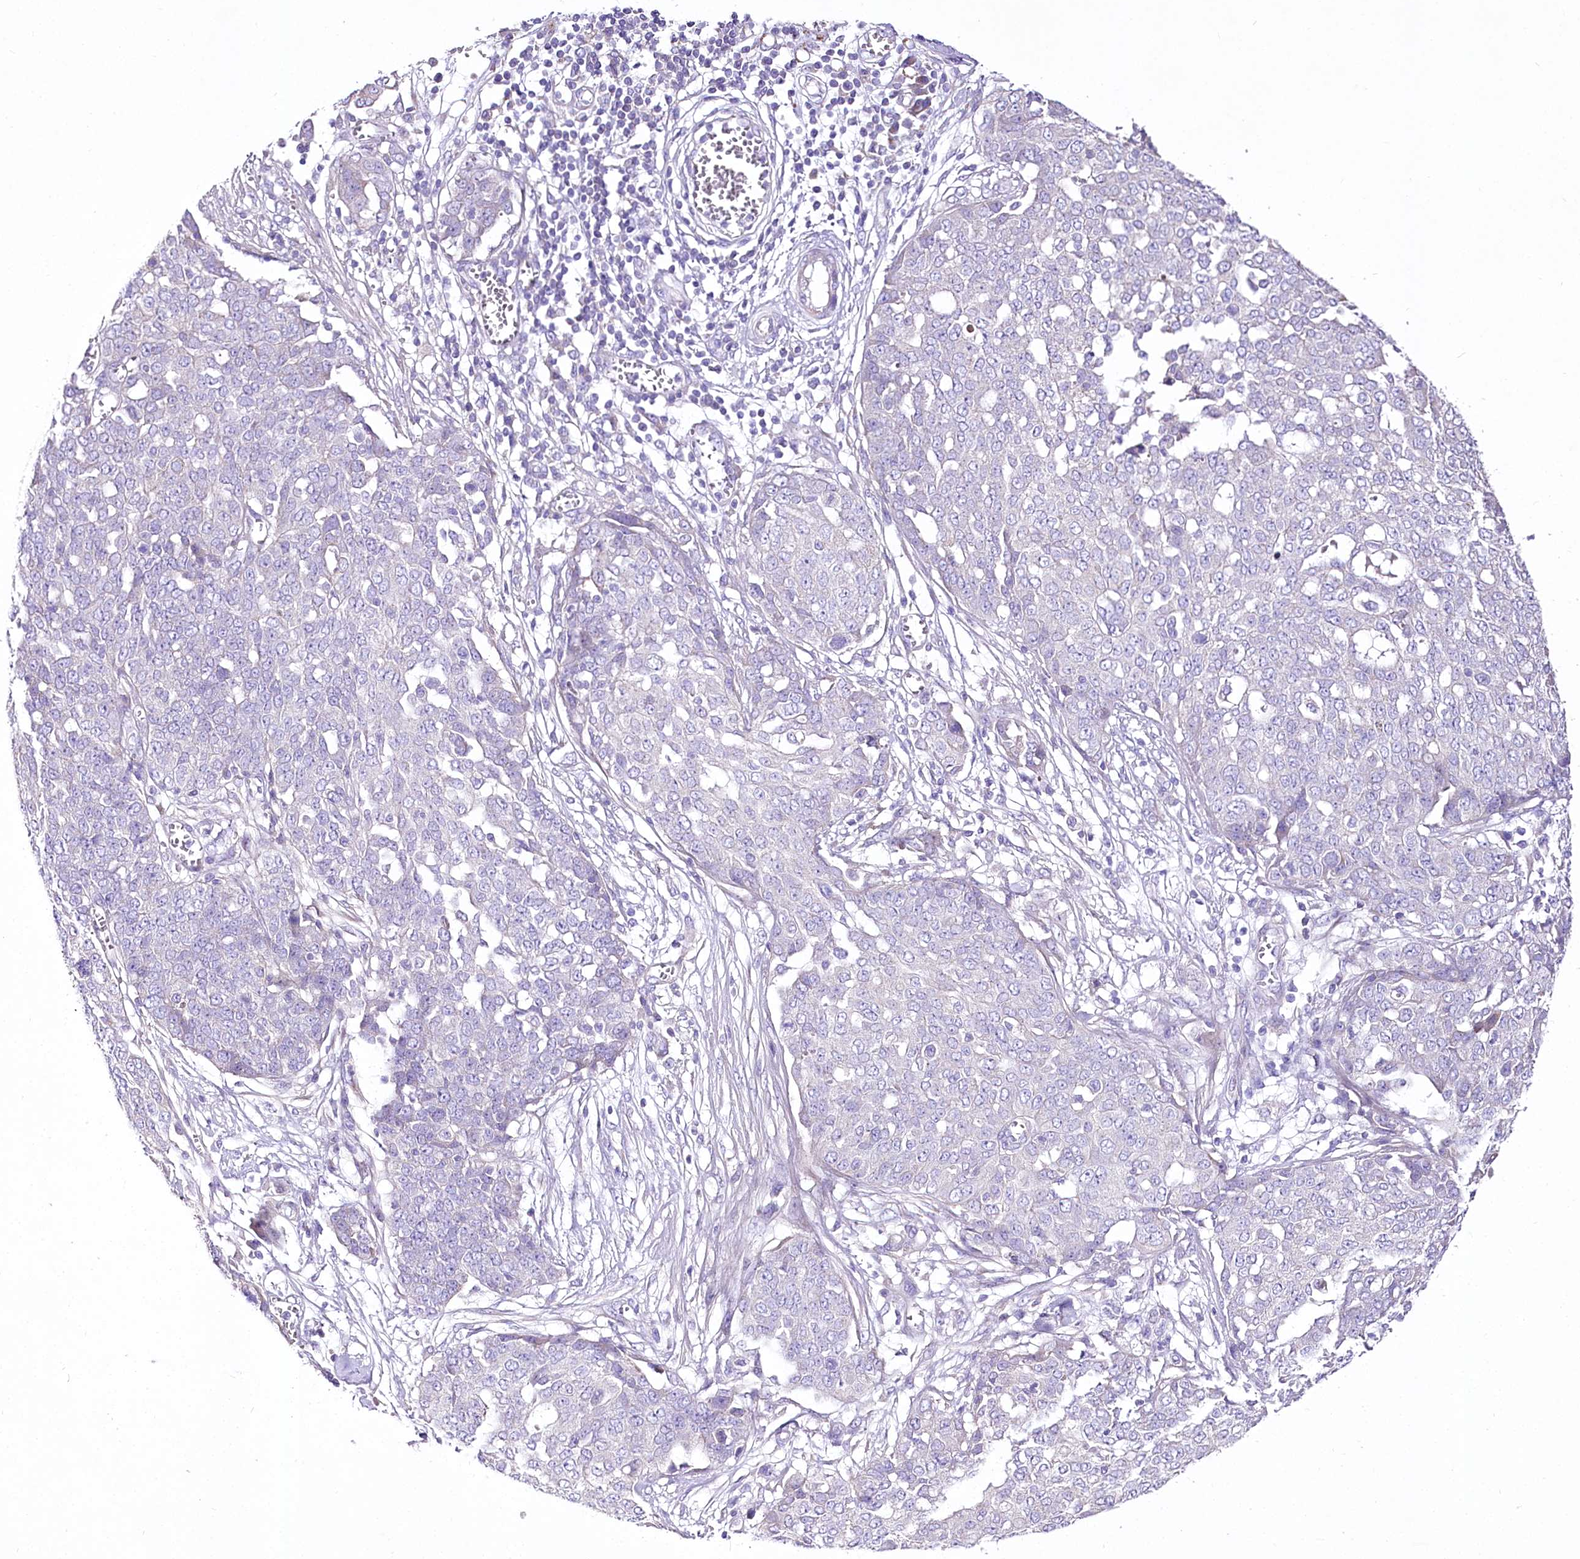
{"staining": {"intensity": "negative", "quantity": "none", "location": "none"}, "tissue": "ovarian cancer", "cell_type": "Tumor cells", "image_type": "cancer", "snomed": [{"axis": "morphology", "description": "Cystadenocarcinoma, serous, NOS"}, {"axis": "topography", "description": "Soft tissue"}, {"axis": "topography", "description": "Ovary"}], "caption": "The immunohistochemistry (IHC) image has no significant expression in tumor cells of ovarian serous cystadenocarcinoma tissue.", "gene": "LRRC14B", "patient": {"sex": "female", "age": 57}}